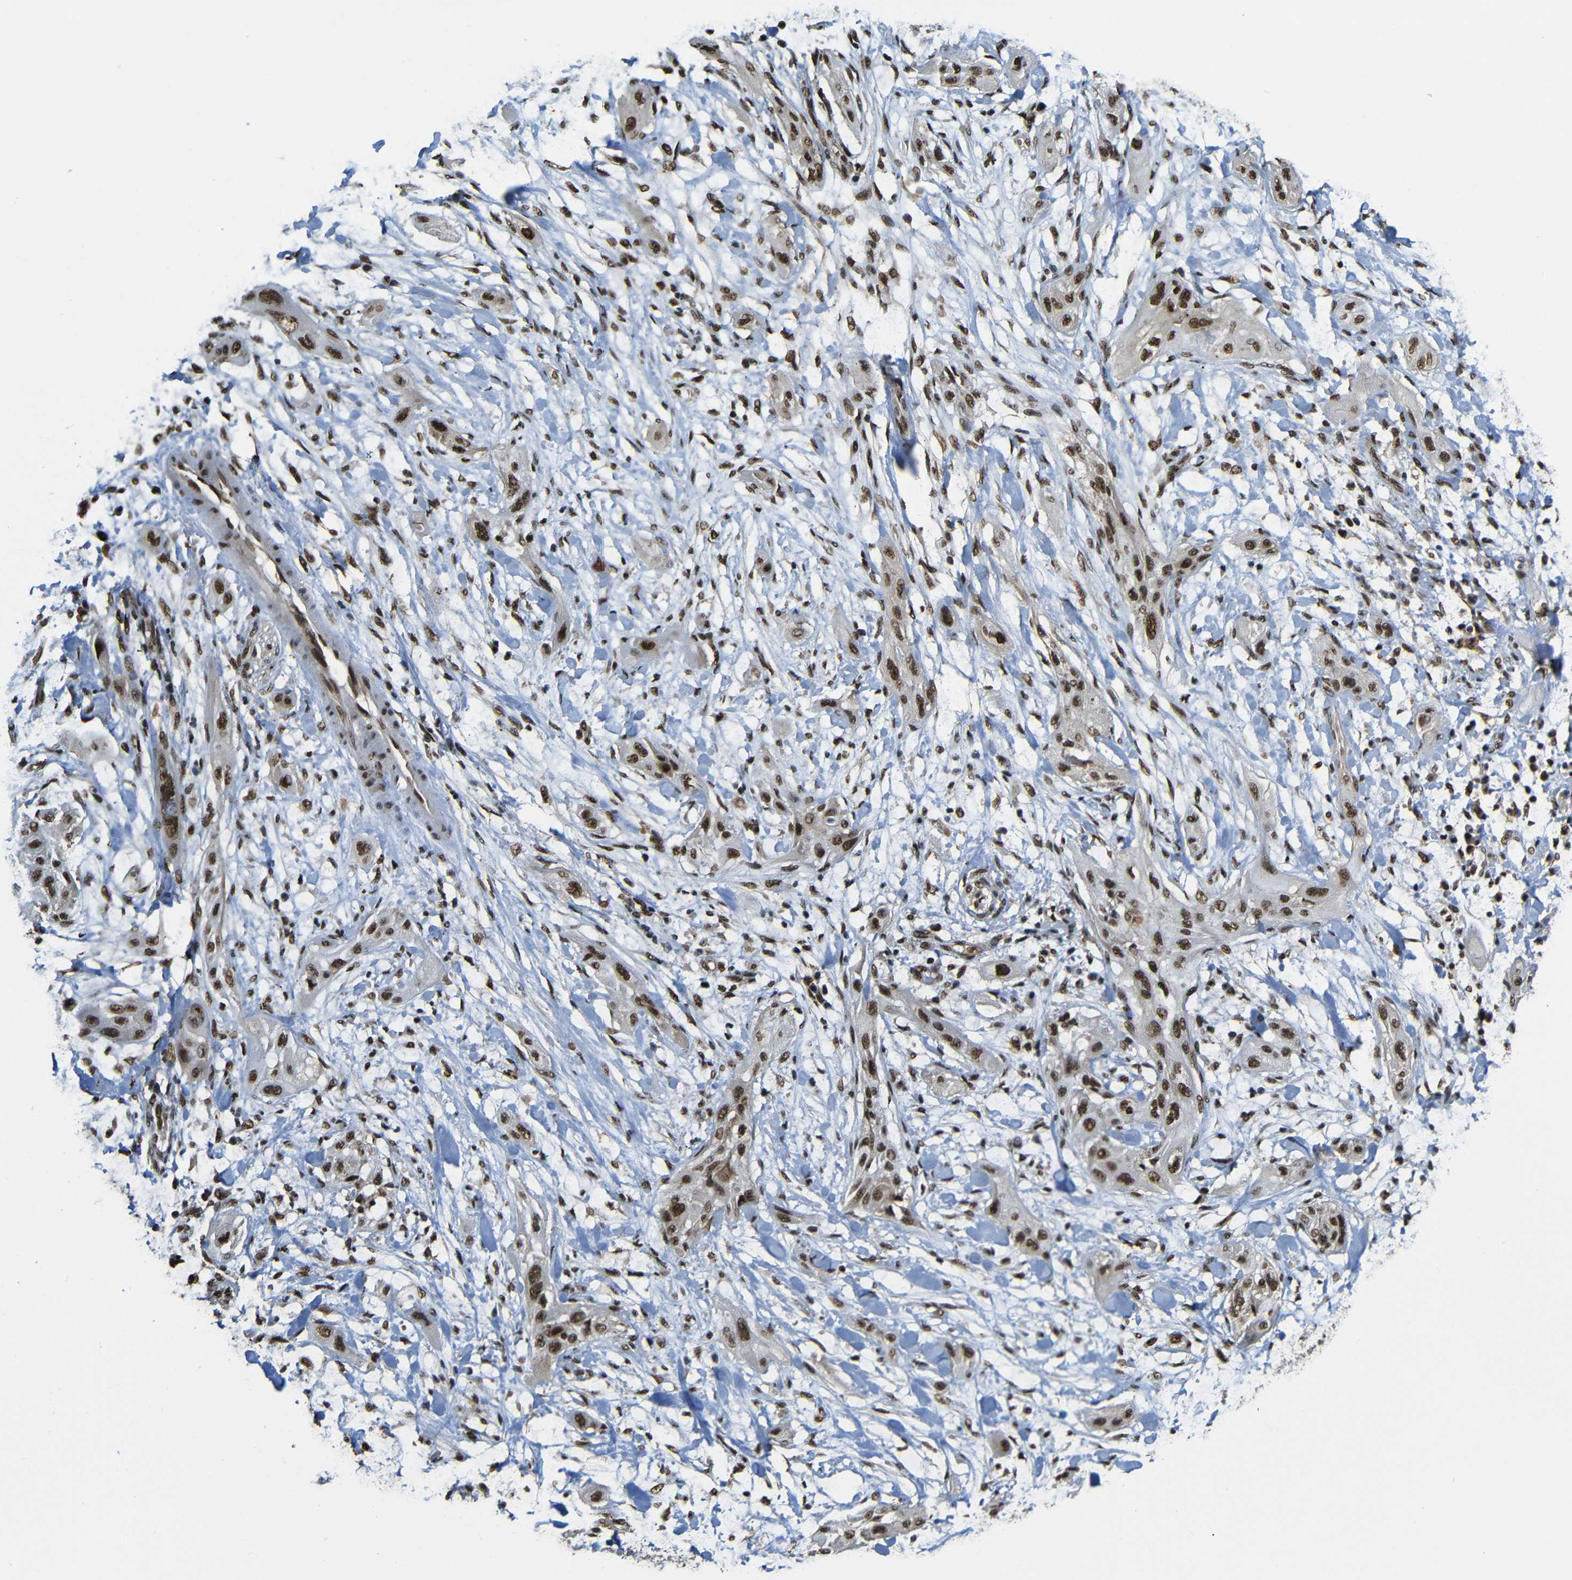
{"staining": {"intensity": "moderate", "quantity": ">75%", "location": "cytoplasmic/membranous,nuclear"}, "tissue": "lung cancer", "cell_type": "Tumor cells", "image_type": "cancer", "snomed": [{"axis": "morphology", "description": "Squamous cell carcinoma, NOS"}, {"axis": "topography", "description": "Lung"}], "caption": "Immunohistochemical staining of lung cancer shows medium levels of moderate cytoplasmic/membranous and nuclear protein positivity in approximately >75% of tumor cells.", "gene": "TCF7L2", "patient": {"sex": "female", "age": 47}}